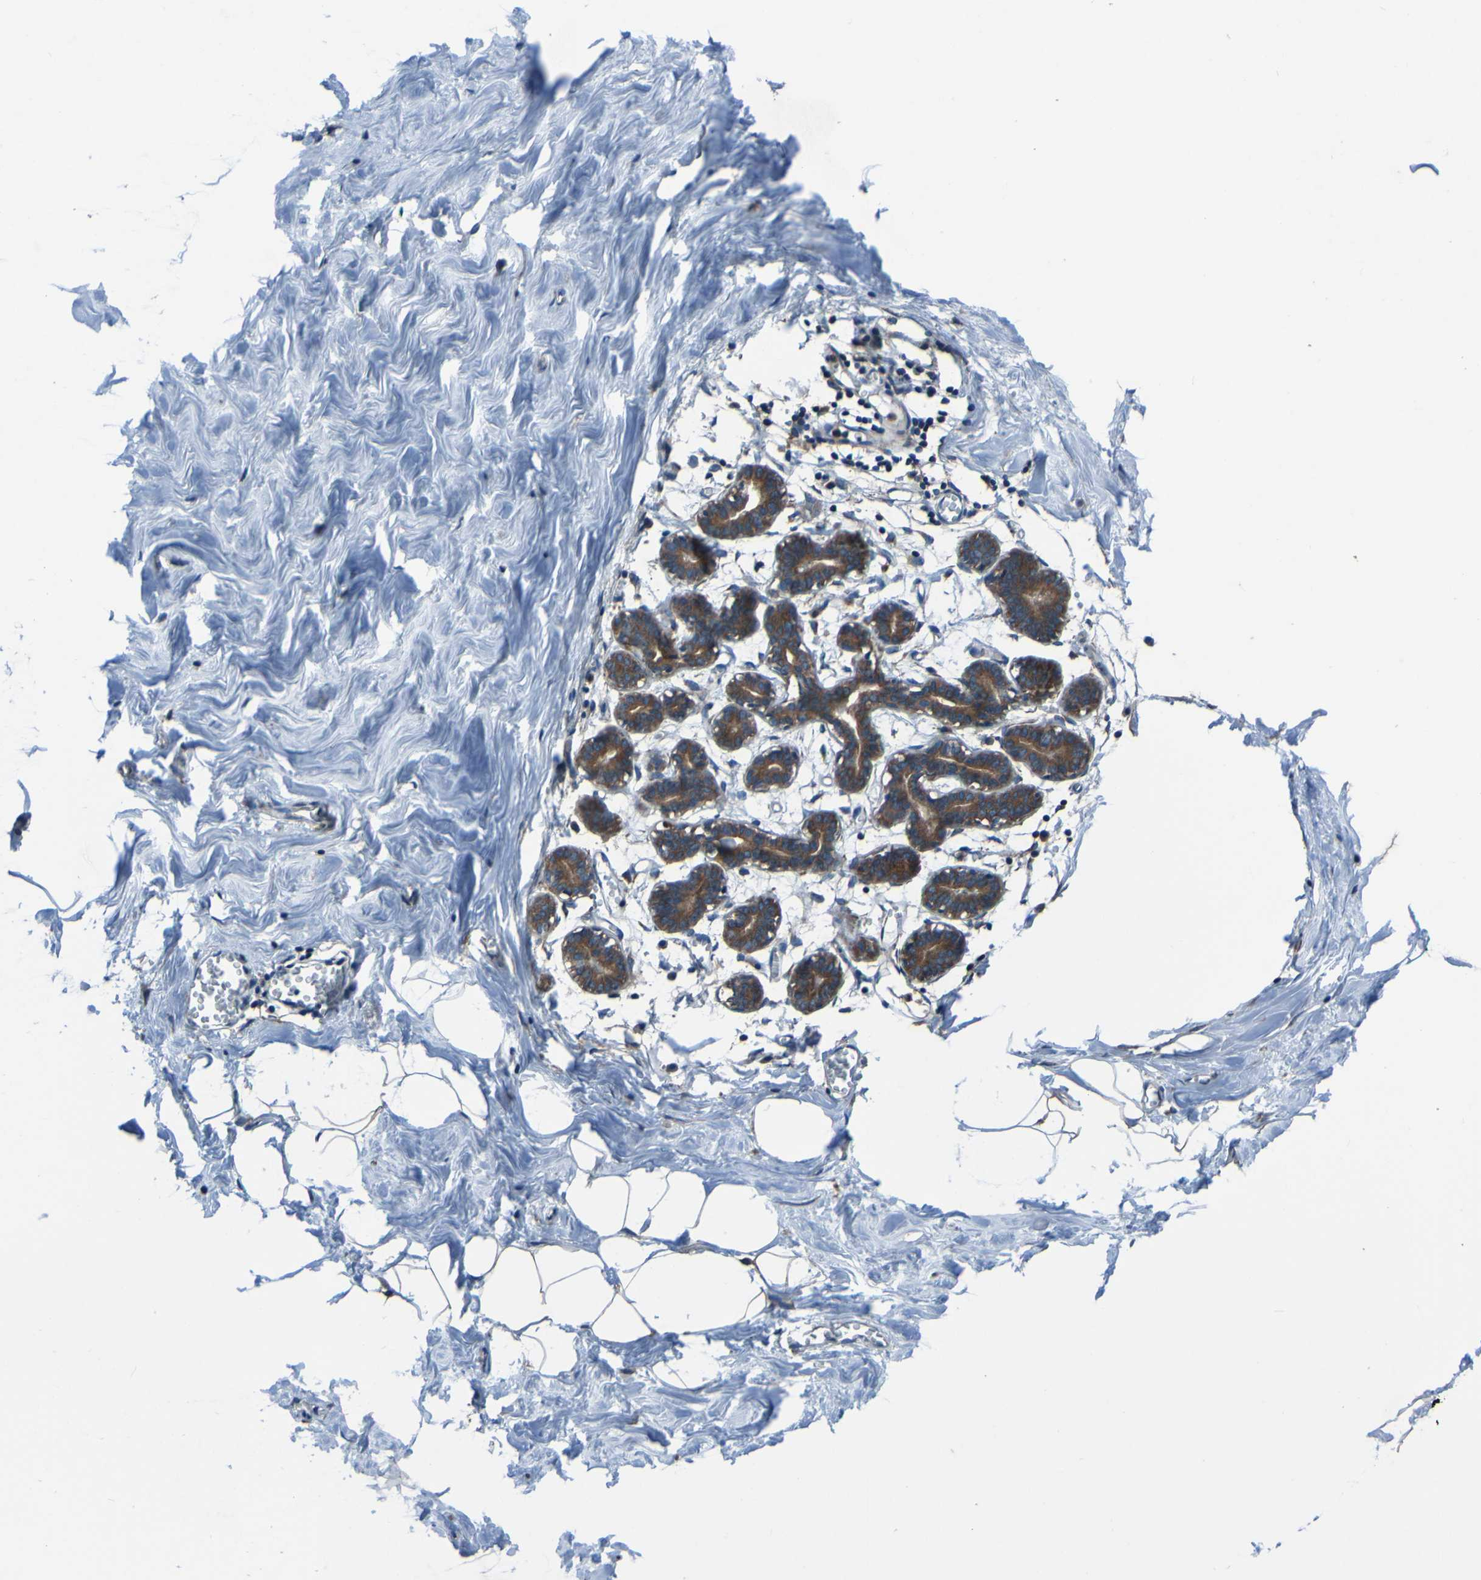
{"staining": {"intensity": "negative", "quantity": "none", "location": "none"}, "tissue": "breast", "cell_type": "Adipocytes", "image_type": "normal", "snomed": [{"axis": "morphology", "description": "Normal tissue, NOS"}, {"axis": "topography", "description": "Breast"}], "caption": "An immunohistochemistry histopathology image of benign breast is shown. There is no staining in adipocytes of breast. (DAB (3,3'-diaminobenzidine) IHC visualized using brightfield microscopy, high magnification).", "gene": "RAB5B", "patient": {"sex": "female", "age": 27}}